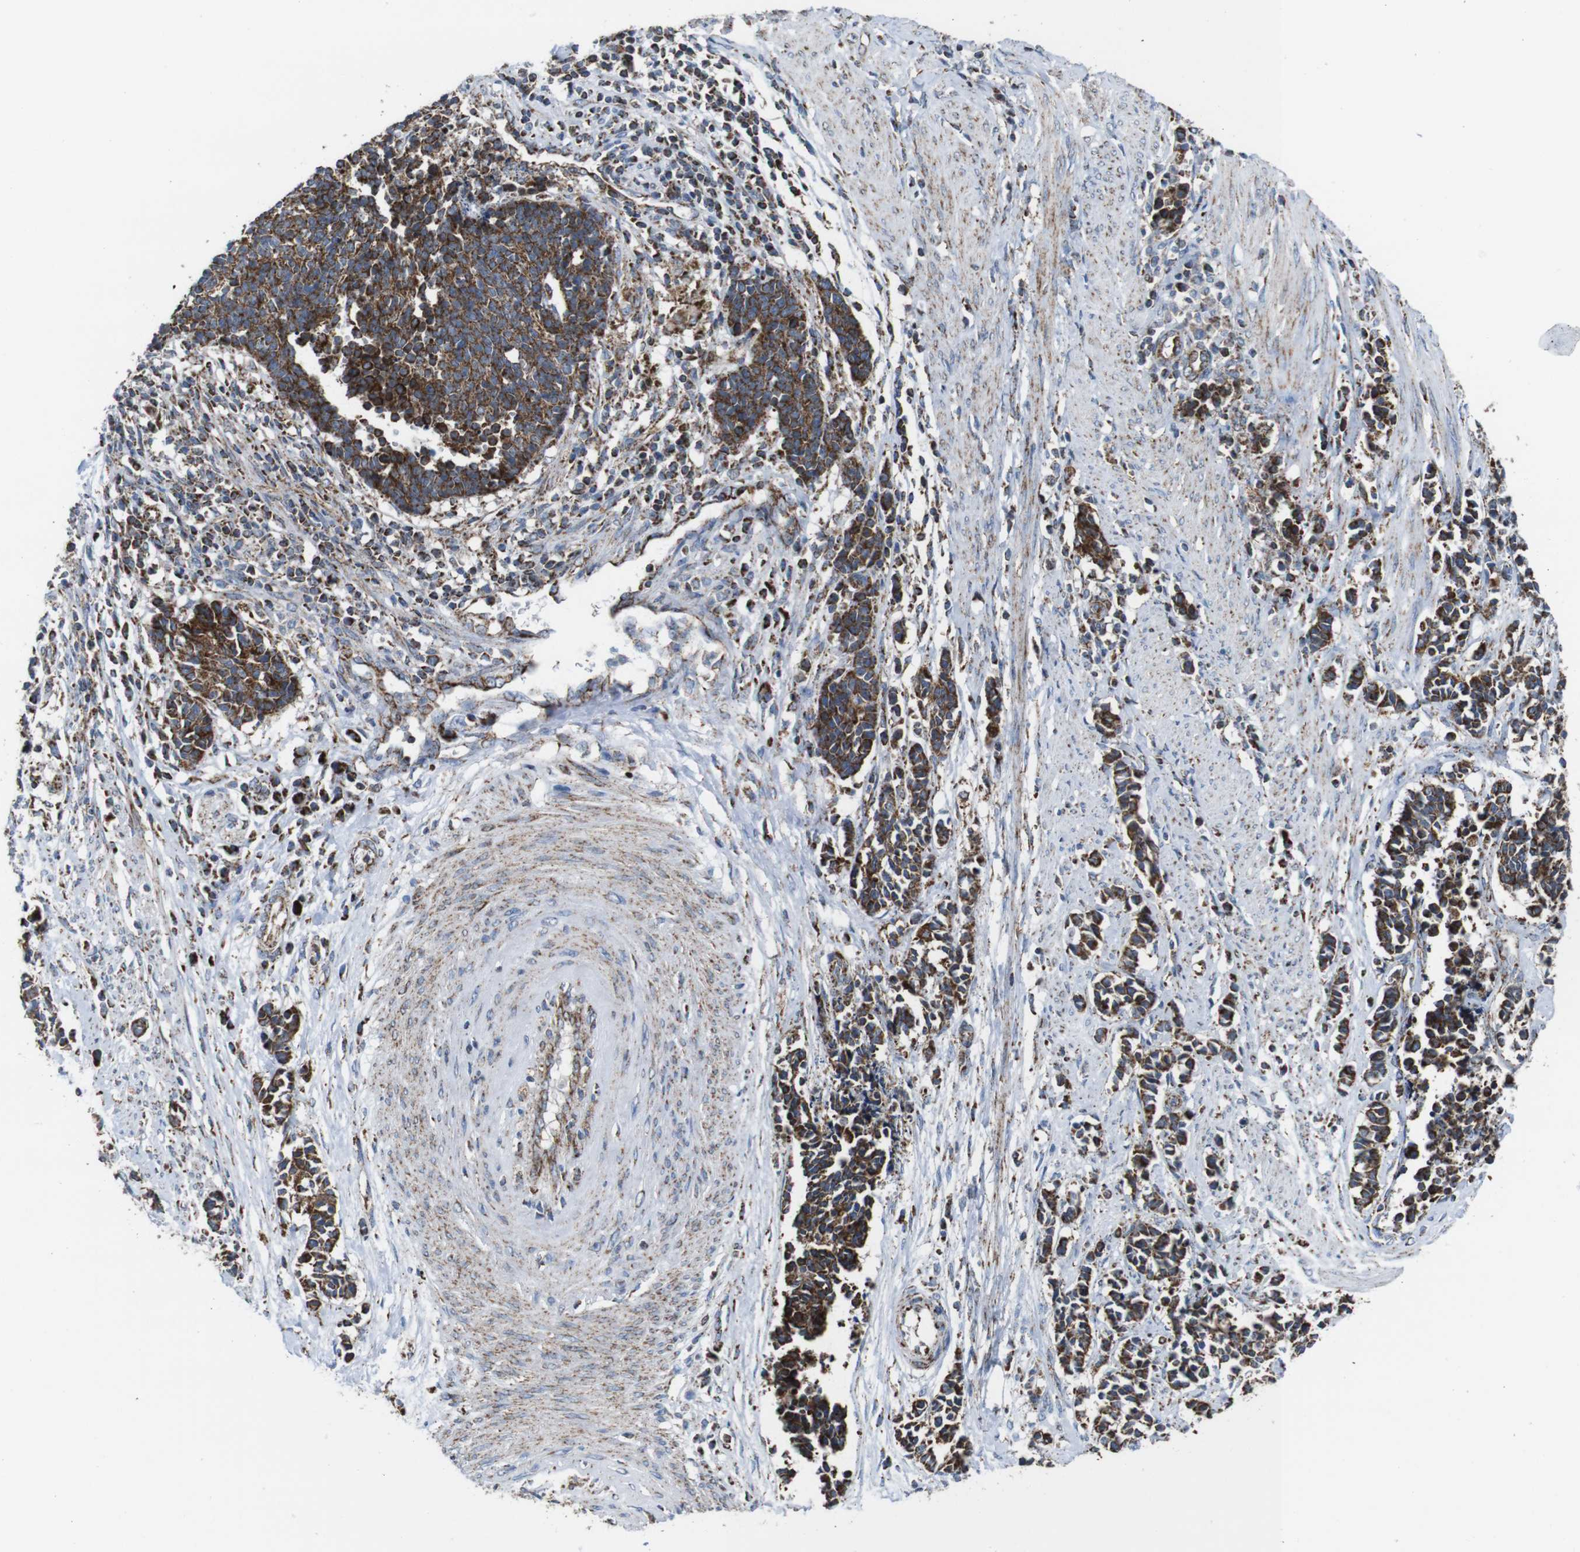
{"staining": {"intensity": "moderate", "quantity": "25%-75%", "location": "cytoplasmic/membranous"}, "tissue": "cervical cancer", "cell_type": "Tumor cells", "image_type": "cancer", "snomed": [{"axis": "morphology", "description": "Normal tissue, NOS"}, {"axis": "morphology", "description": "Squamous cell carcinoma, NOS"}, {"axis": "topography", "description": "Cervix"}], "caption": "Cervical cancer (squamous cell carcinoma) stained for a protein exhibits moderate cytoplasmic/membranous positivity in tumor cells.", "gene": "HK1", "patient": {"sex": "female", "age": 35}}